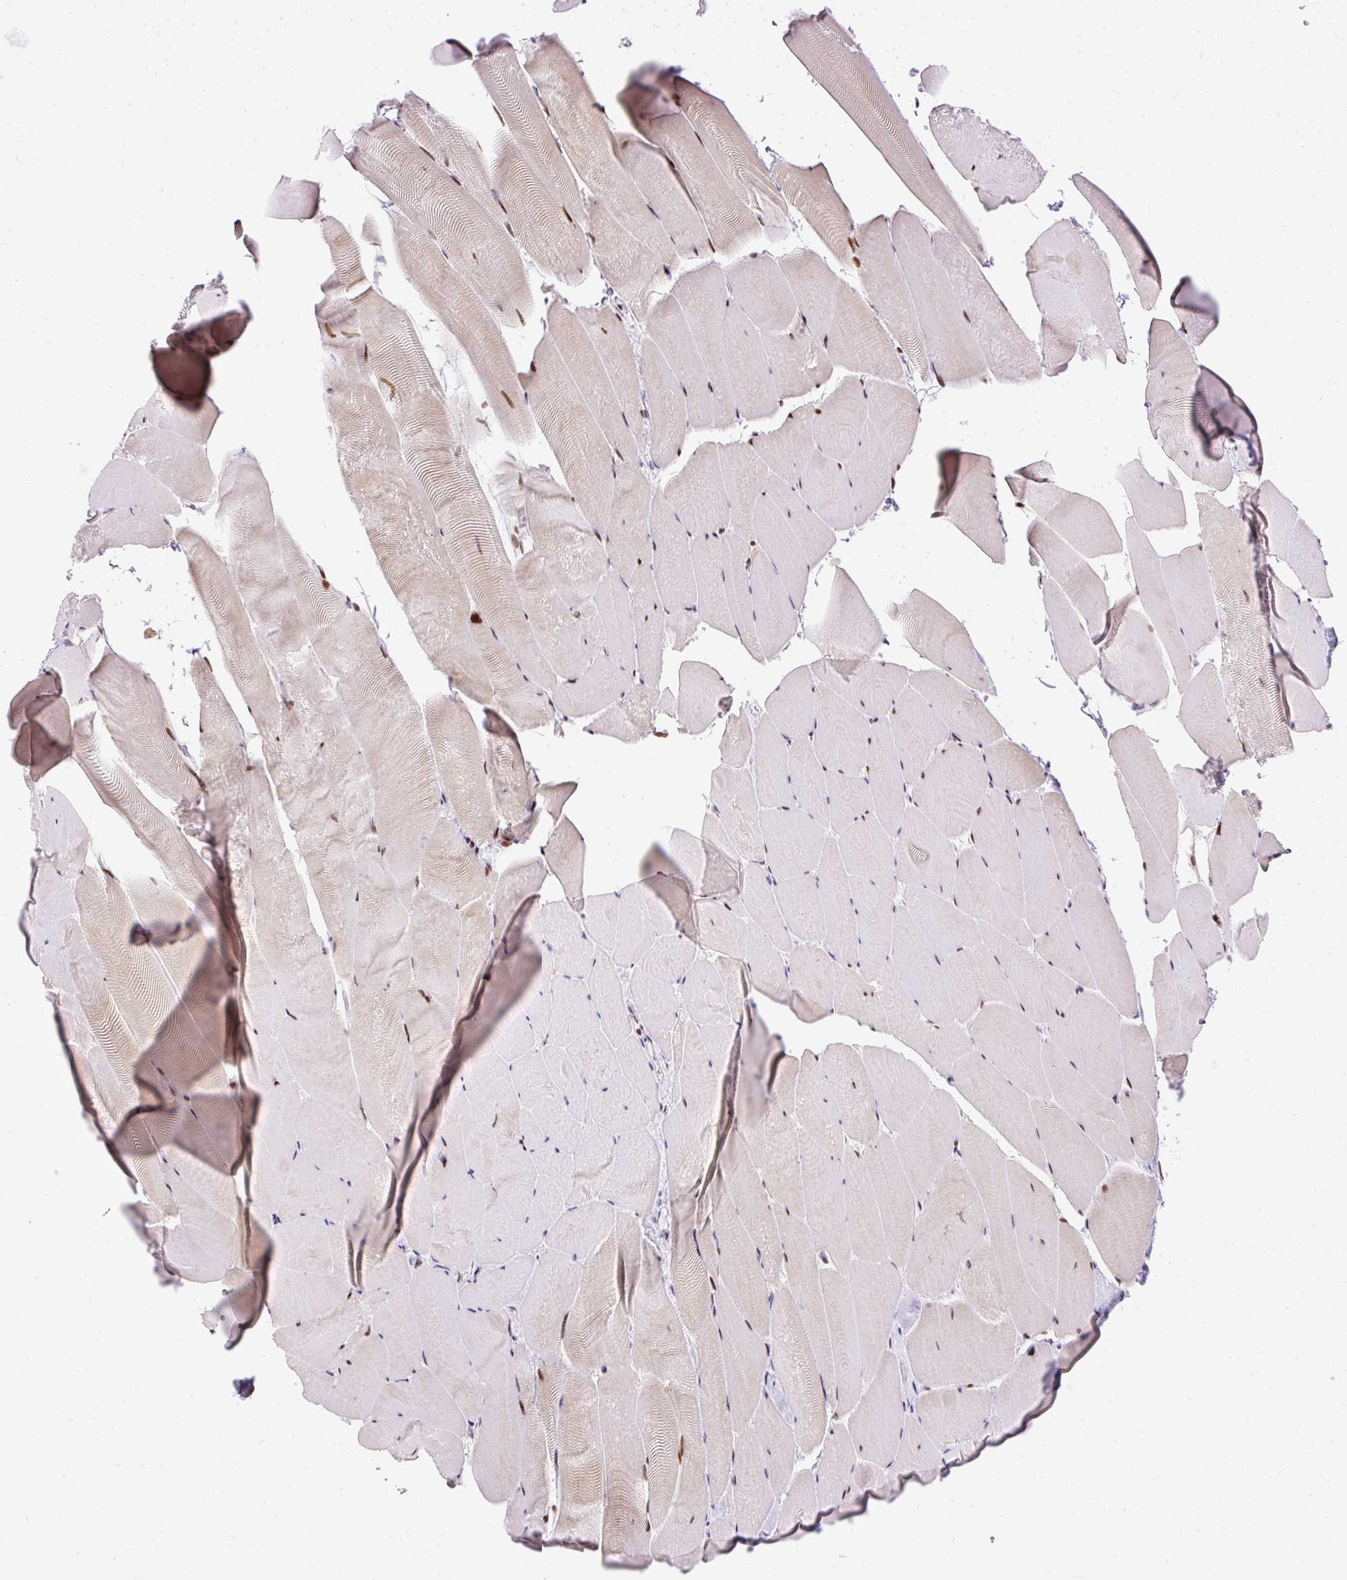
{"staining": {"intensity": "moderate", "quantity": "<25%", "location": "nuclear"}, "tissue": "skeletal muscle", "cell_type": "Myocytes", "image_type": "normal", "snomed": [{"axis": "morphology", "description": "Normal tissue, NOS"}, {"axis": "topography", "description": "Skeletal muscle"}], "caption": "A brown stain highlights moderate nuclear expression of a protein in myocytes of benign skeletal muscle.", "gene": "TMEM177", "patient": {"sex": "female", "age": 64}}